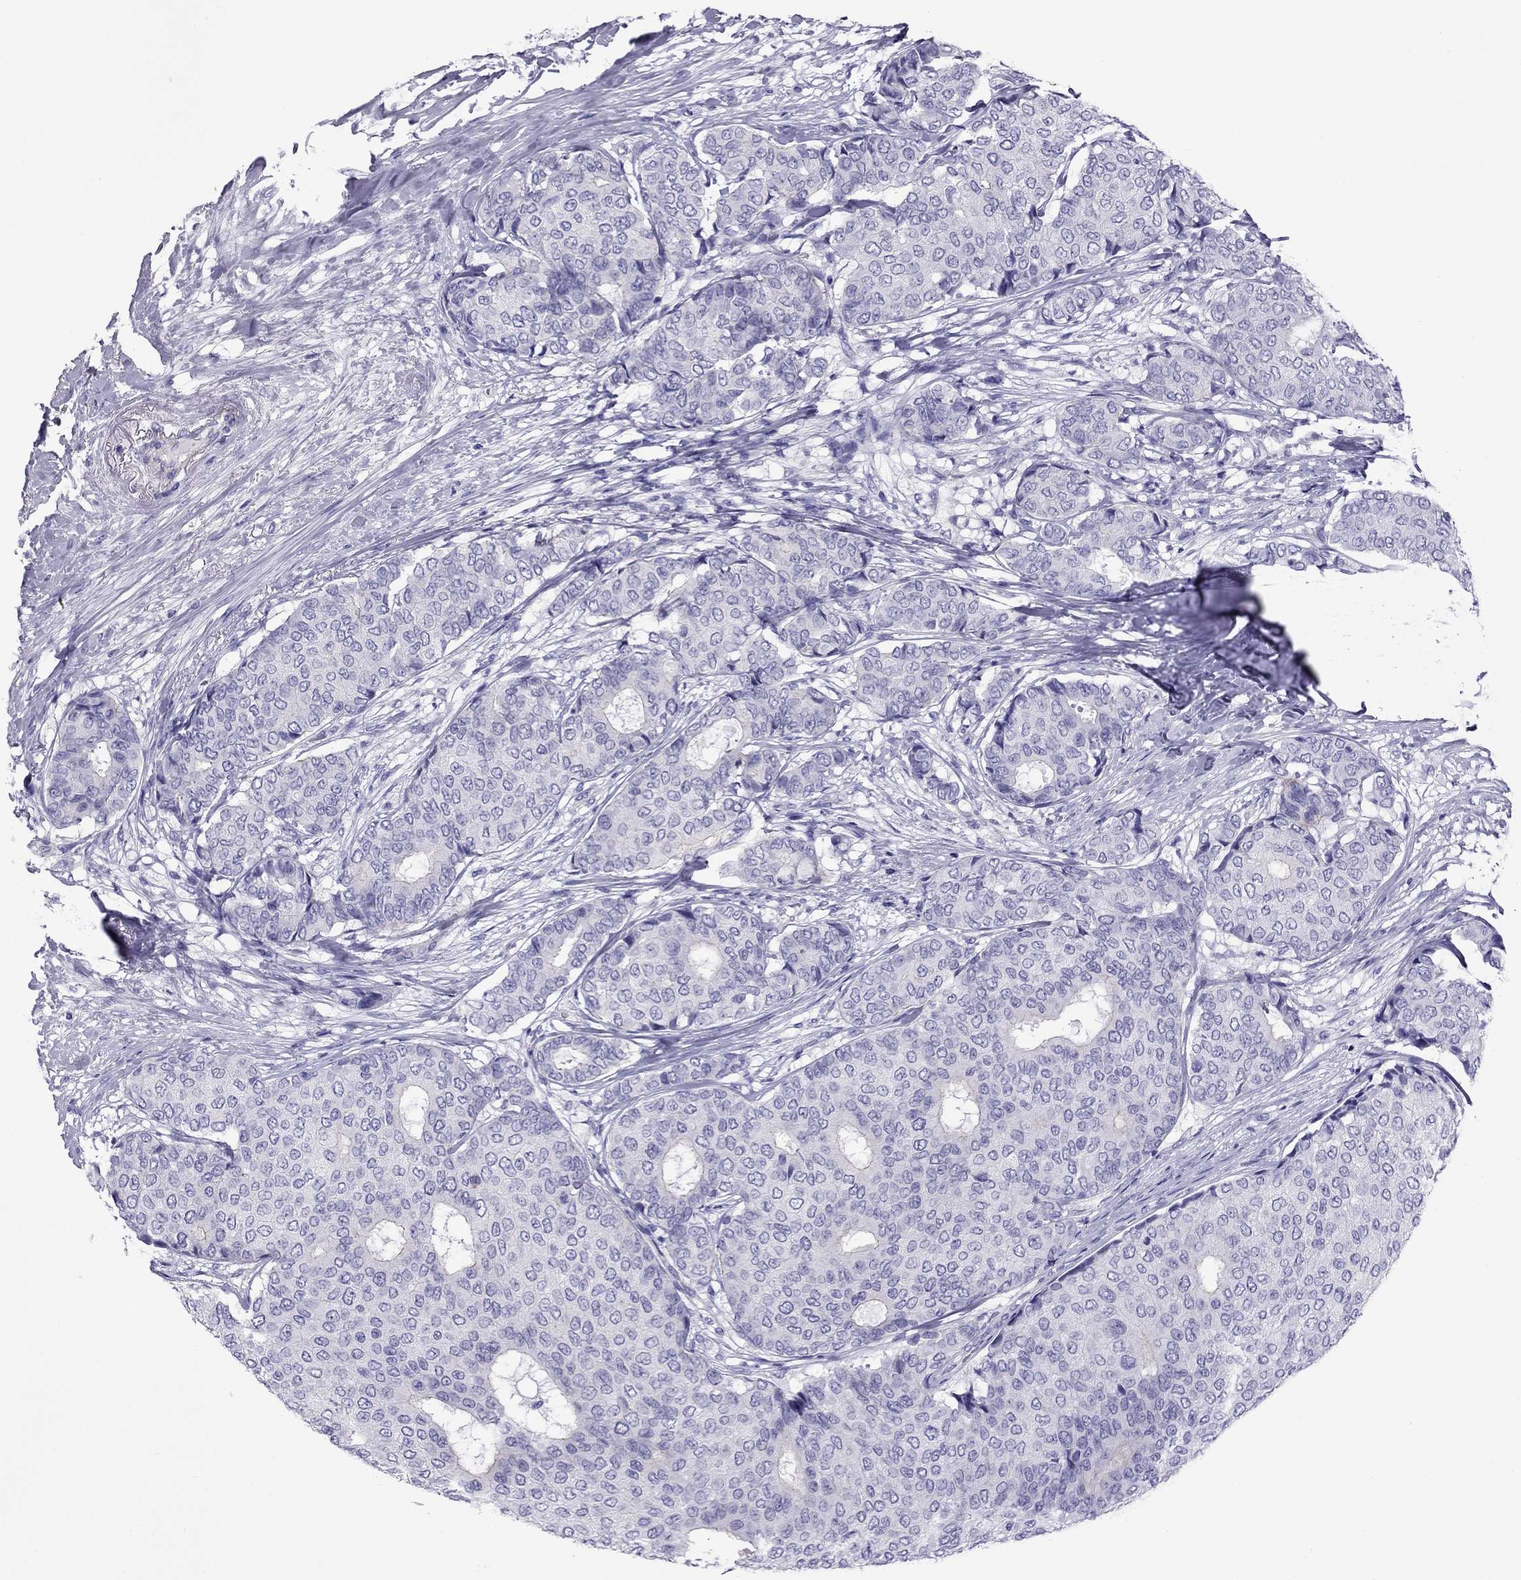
{"staining": {"intensity": "negative", "quantity": "none", "location": "none"}, "tissue": "breast cancer", "cell_type": "Tumor cells", "image_type": "cancer", "snomed": [{"axis": "morphology", "description": "Duct carcinoma"}, {"axis": "topography", "description": "Breast"}], "caption": "Tumor cells are negative for brown protein staining in breast cancer.", "gene": "MYL11", "patient": {"sex": "female", "age": 75}}